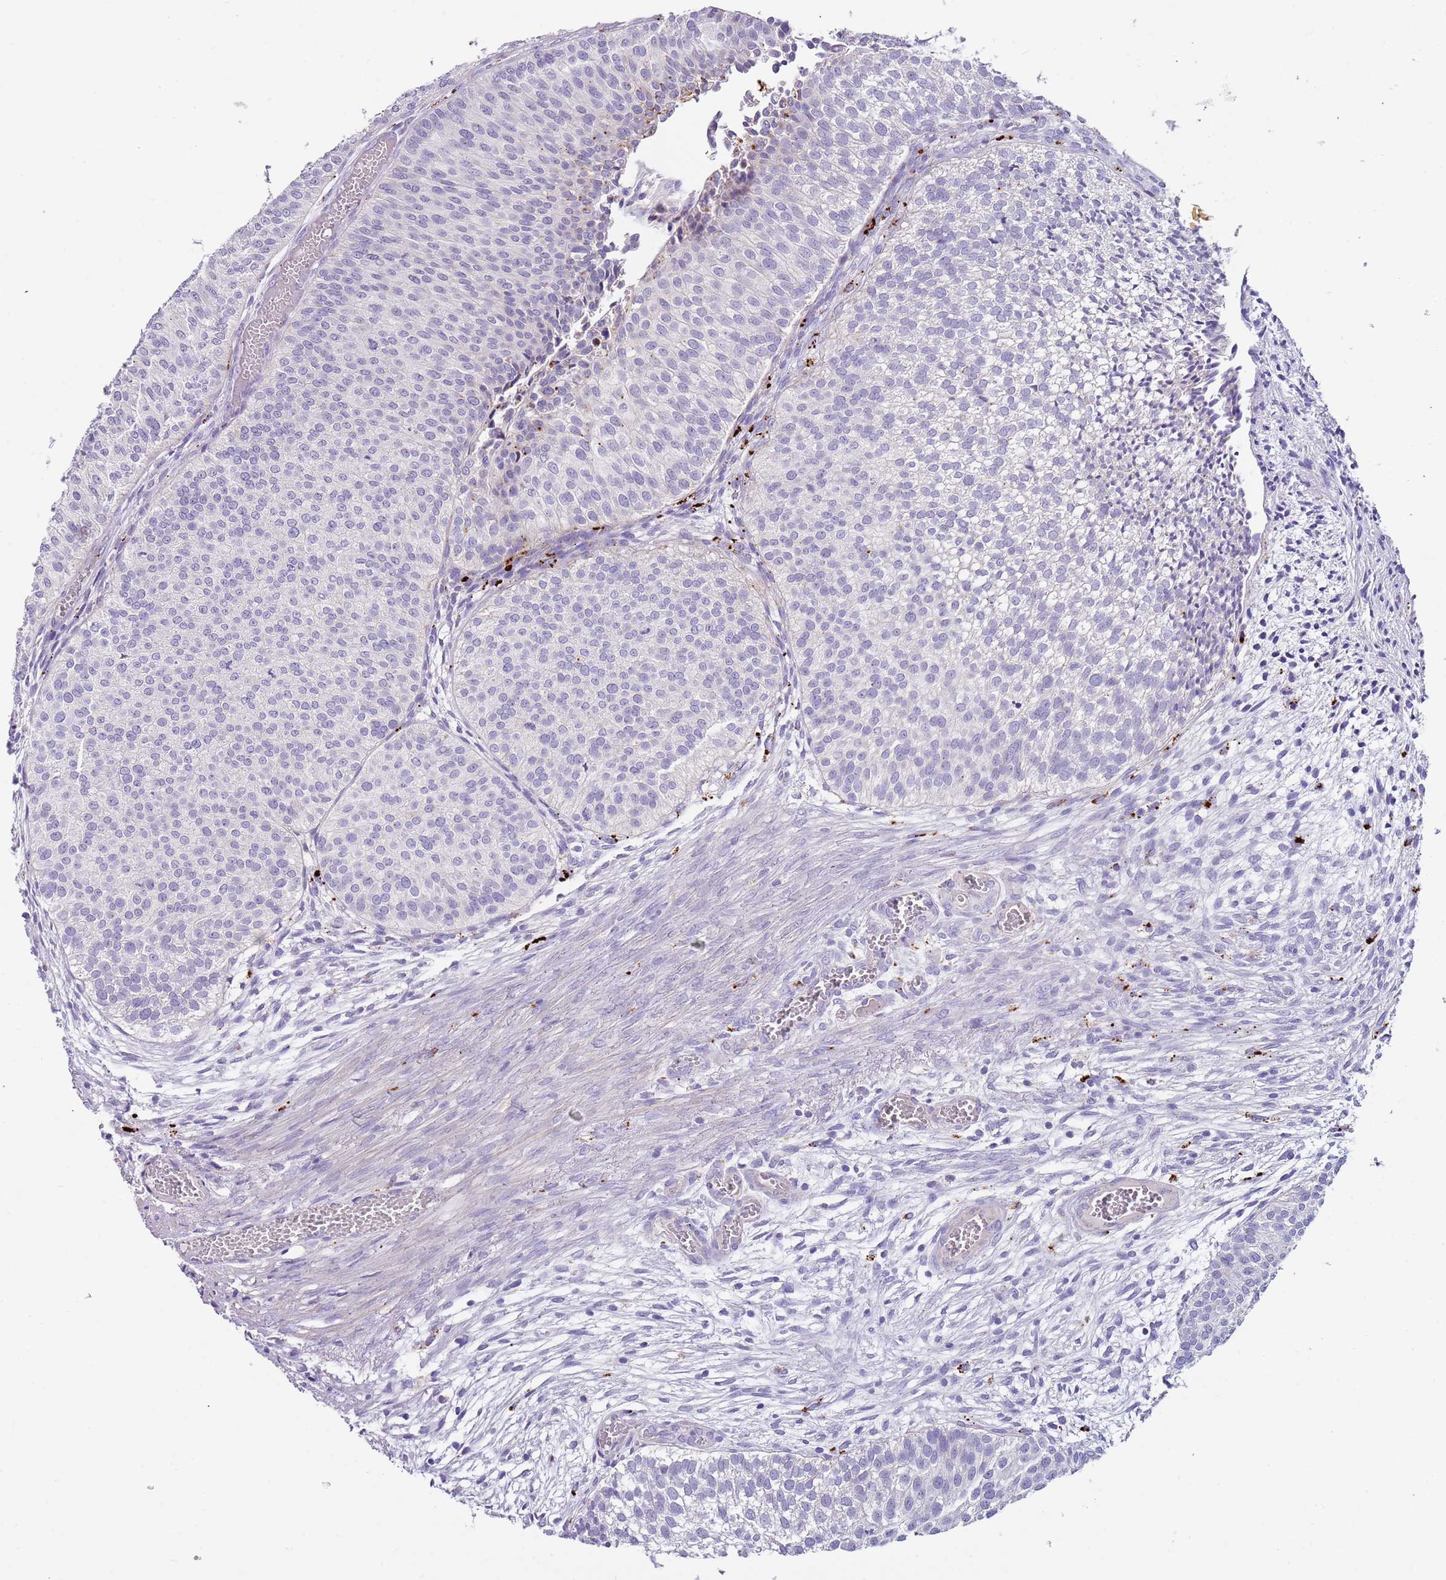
{"staining": {"intensity": "strong", "quantity": "<25%", "location": "cytoplasmic/membranous"}, "tissue": "urothelial cancer", "cell_type": "Tumor cells", "image_type": "cancer", "snomed": [{"axis": "morphology", "description": "Urothelial carcinoma, Low grade"}, {"axis": "topography", "description": "Urinary bladder"}], "caption": "IHC micrograph of urothelial cancer stained for a protein (brown), which exhibits medium levels of strong cytoplasmic/membranous positivity in approximately <25% of tumor cells.", "gene": "LRRN3", "patient": {"sex": "male", "age": 84}}